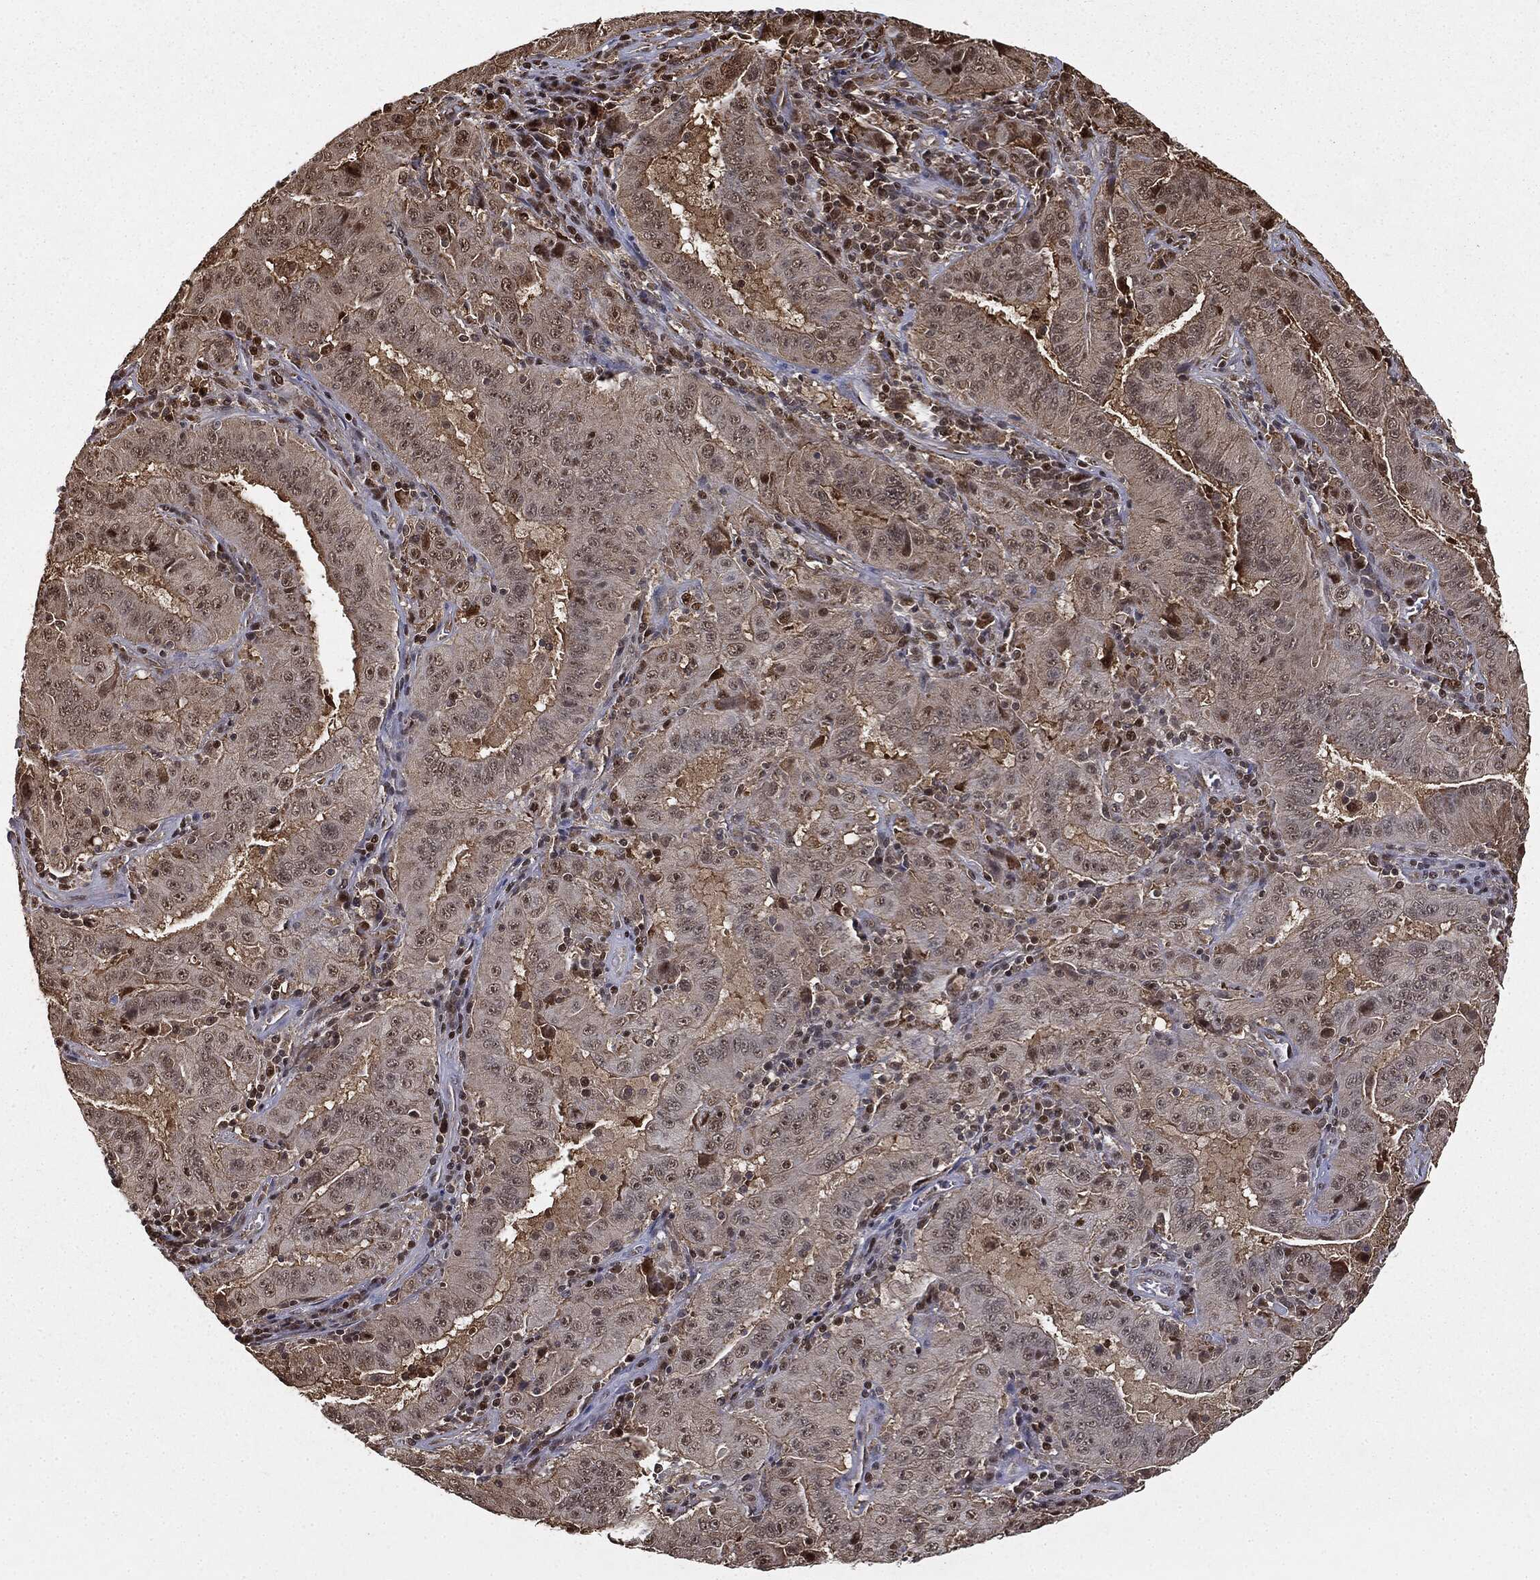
{"staining": {"intensity": "negative", "quantity": "none", "location": "none"}, "tissue": "pancreatic cancer", "cell_type": "Tumor cells", "image_type": "cancer", "snomed": [{"axis": "morphology", "description": "Adenocarcinoma, NOS"}, {"axis": "topography", "description": "Pancreas"}], "caption": "Tumor cells show no significant staining in pancreatic adenocarcinoma.", "gene": "ZNHIT6", "patient": {"sex": "male", "age": 63}}